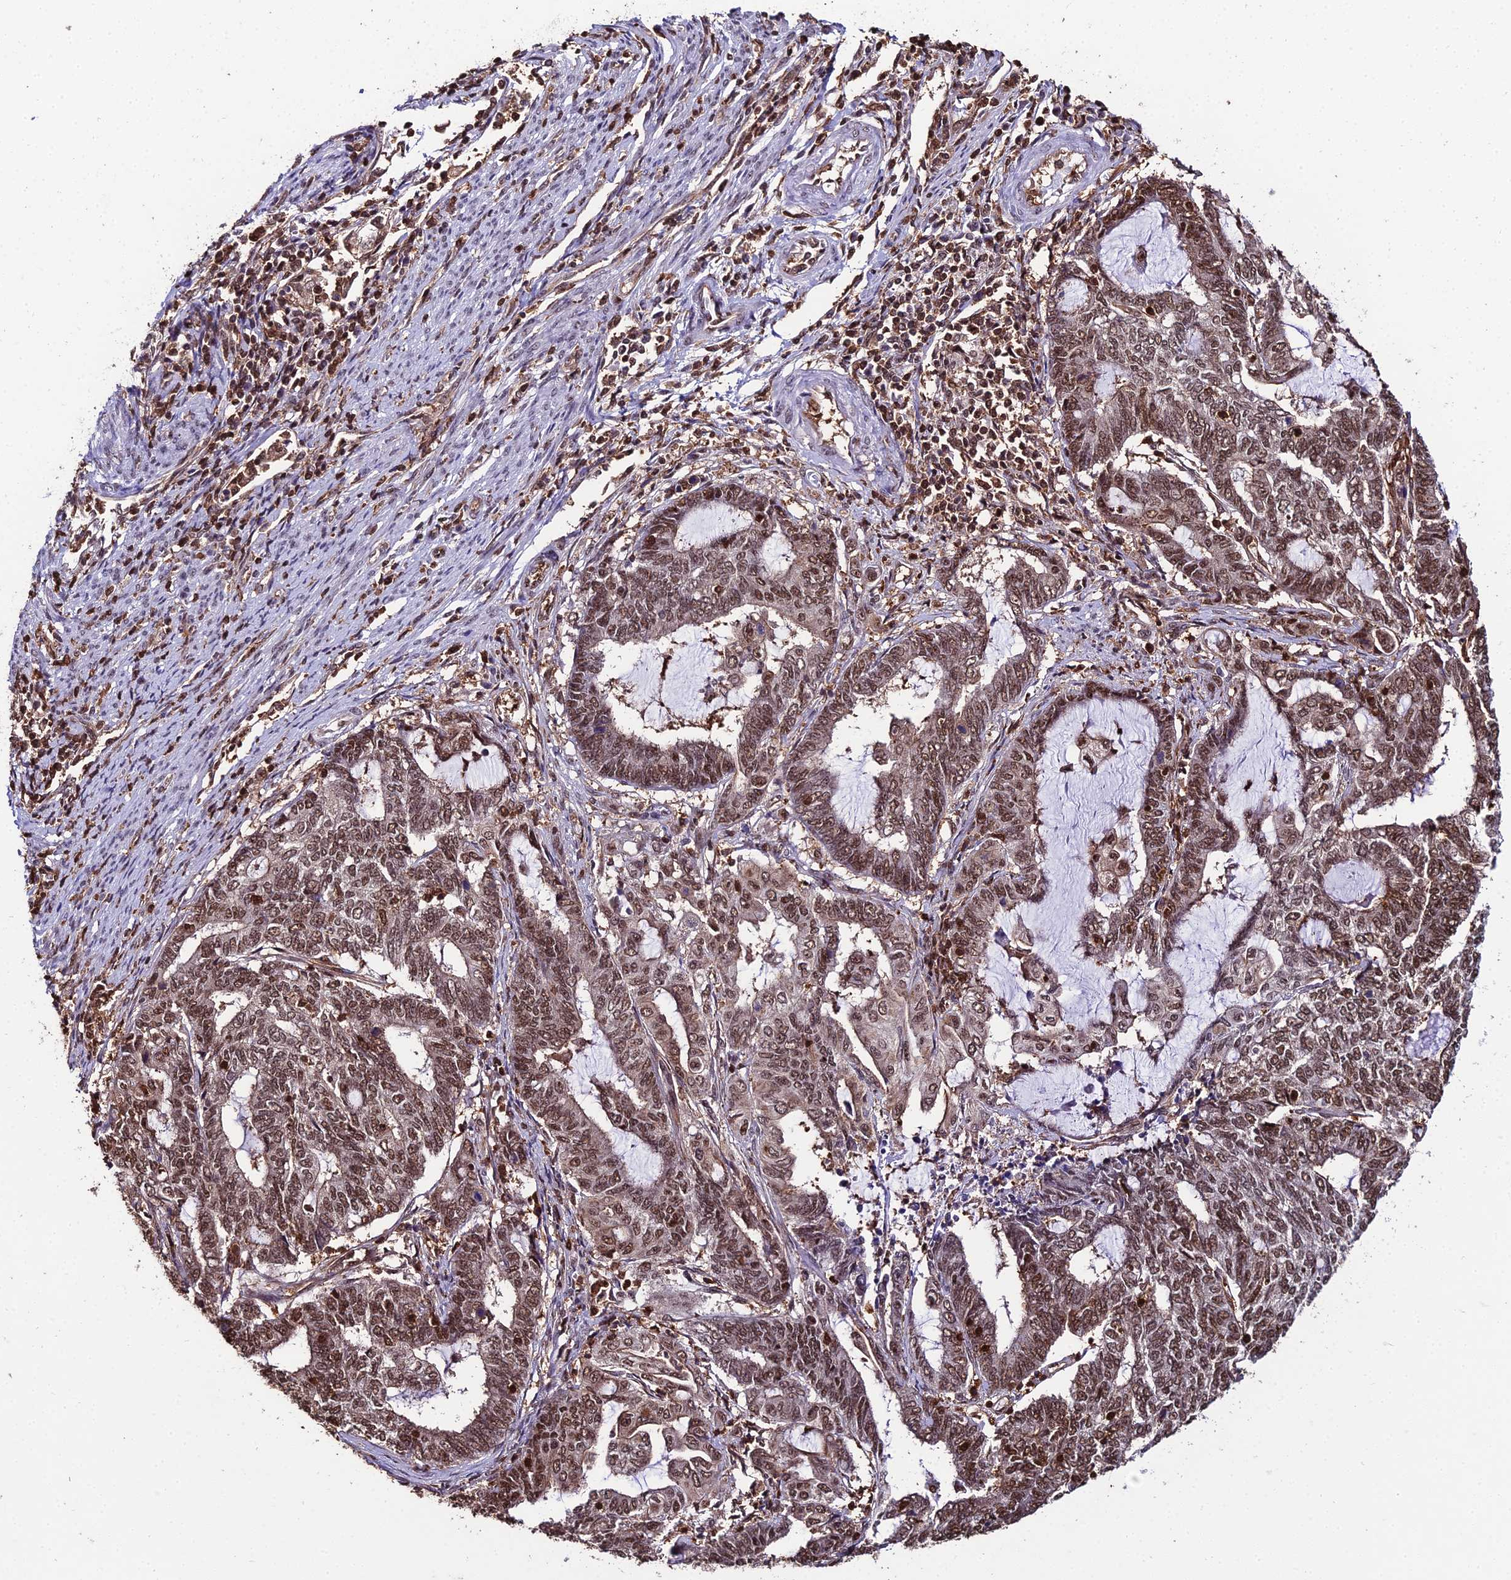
{"staining": {"intensity": "moderate", "quantity": ">75%", "location": "nuclear"}, "tissue": "endometrial cancer", "cell_type": "Tumor cells", "image_type": "cancer", "snomed": [{"axis": "morphology", "description": "Adenocarcinoma, NOS"}, {"axis": "topography", "description": "Uterus"}, {"axis": "topography", "description": "Endometrium"}], "caption": "Approximately >75% of tumor cells in adenocarcinoma (endometrial) display moderate nuclear protein positivity as visualized by brown immunohistochemical staining.", "gene": "PPP4C", "patient": {"sex": "female", "age": 70}}